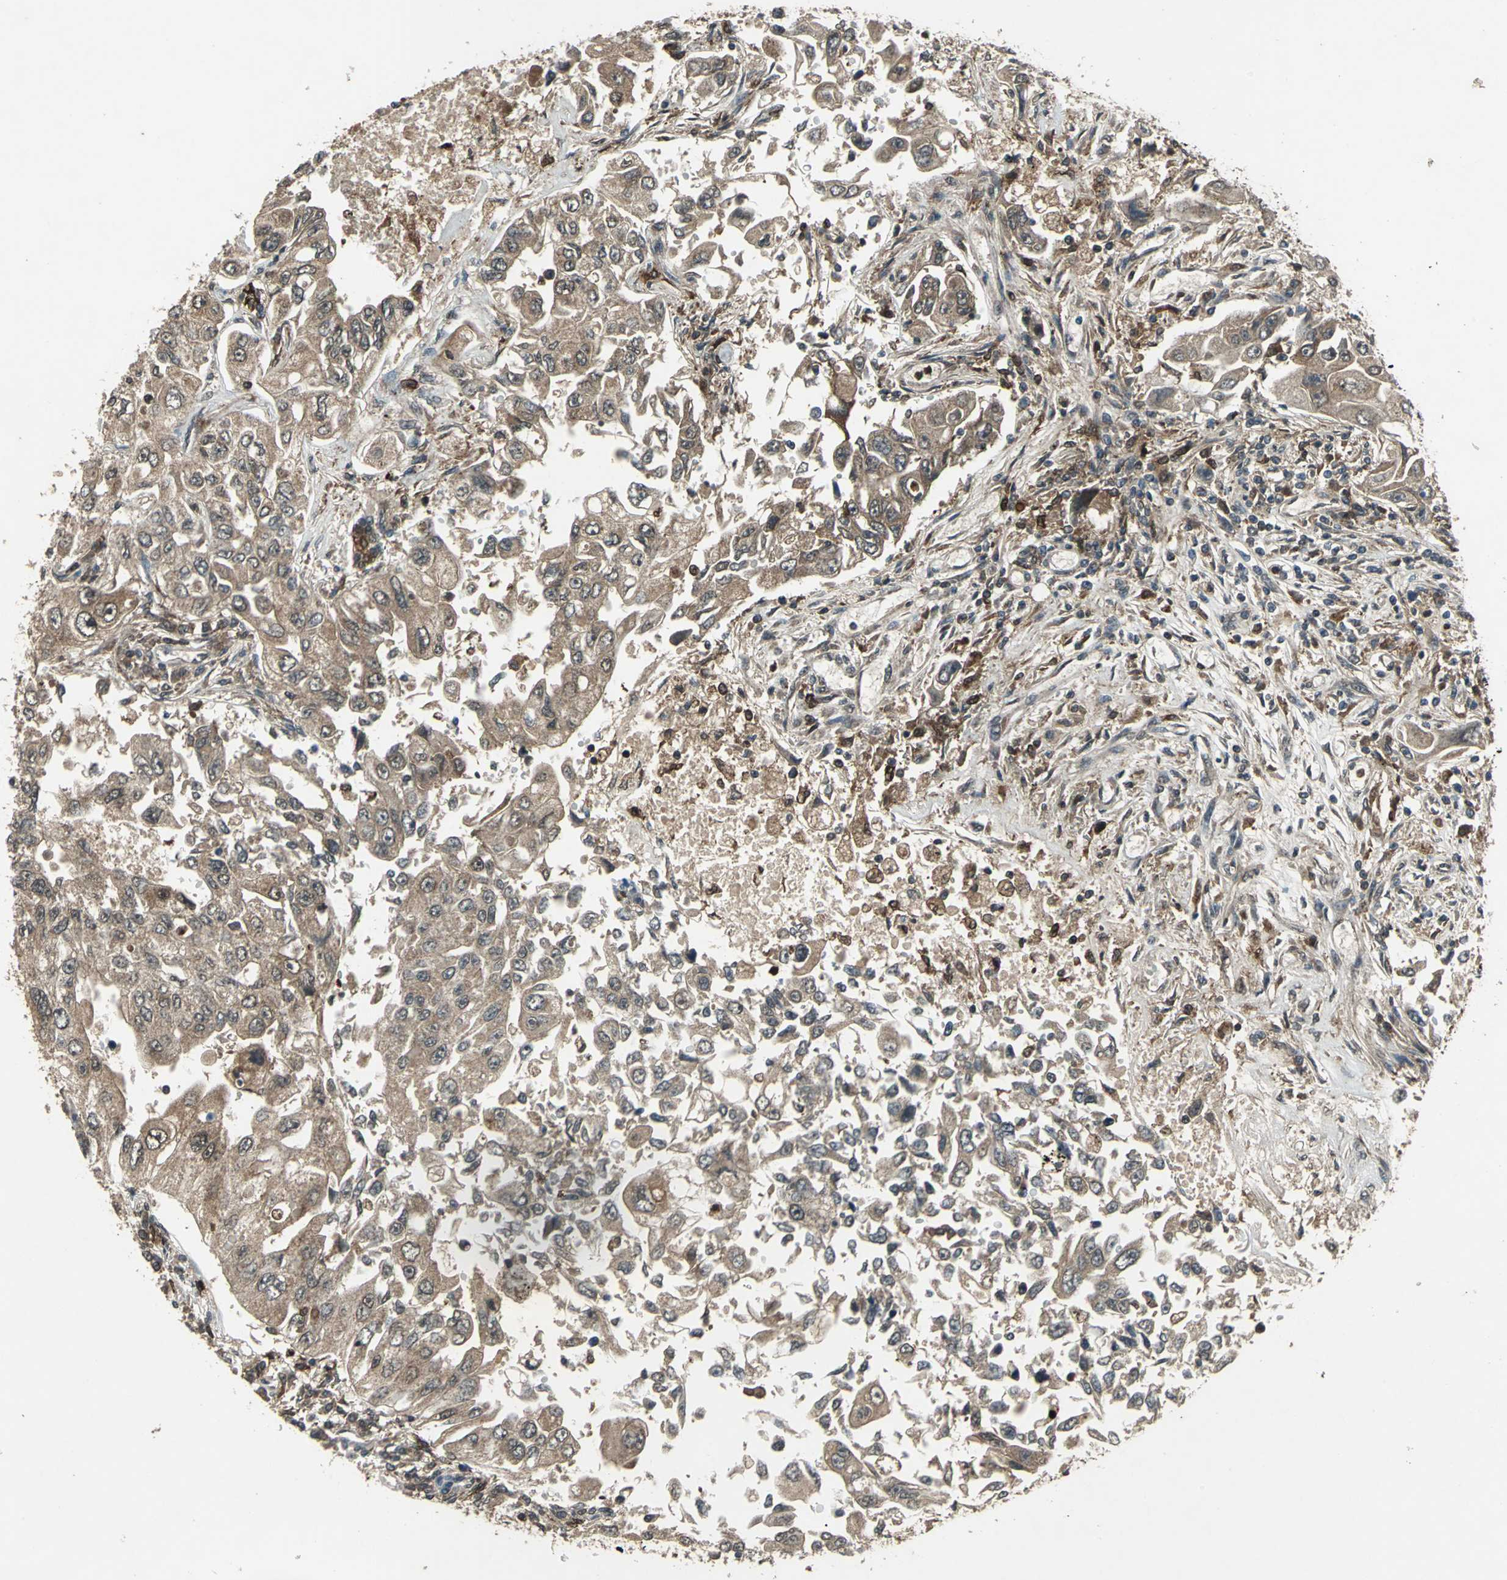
{"staining": {"intensity": "moderate", "quantity": ">75%", "location": "cytoplasmic/membranous"}, "tissue": "lung cancer", "cell_type": "Tumor cells", "image_type": "cancer", "snomed": [{"axis": "morphology", "description": "Adenocarcinoma, NOS"}, {"axis": "topography", "description": "Lung"}], "caption": "A high-resolution histopathology image shows immunohistochemistry staining of adenocarcinoma (lung), which exhibits moderate cytoplasmic/membranous positivity in approximately >75% of tumor cells.", "gene": "PYCARD", "patient": {"sex": "male", "age": 84}}